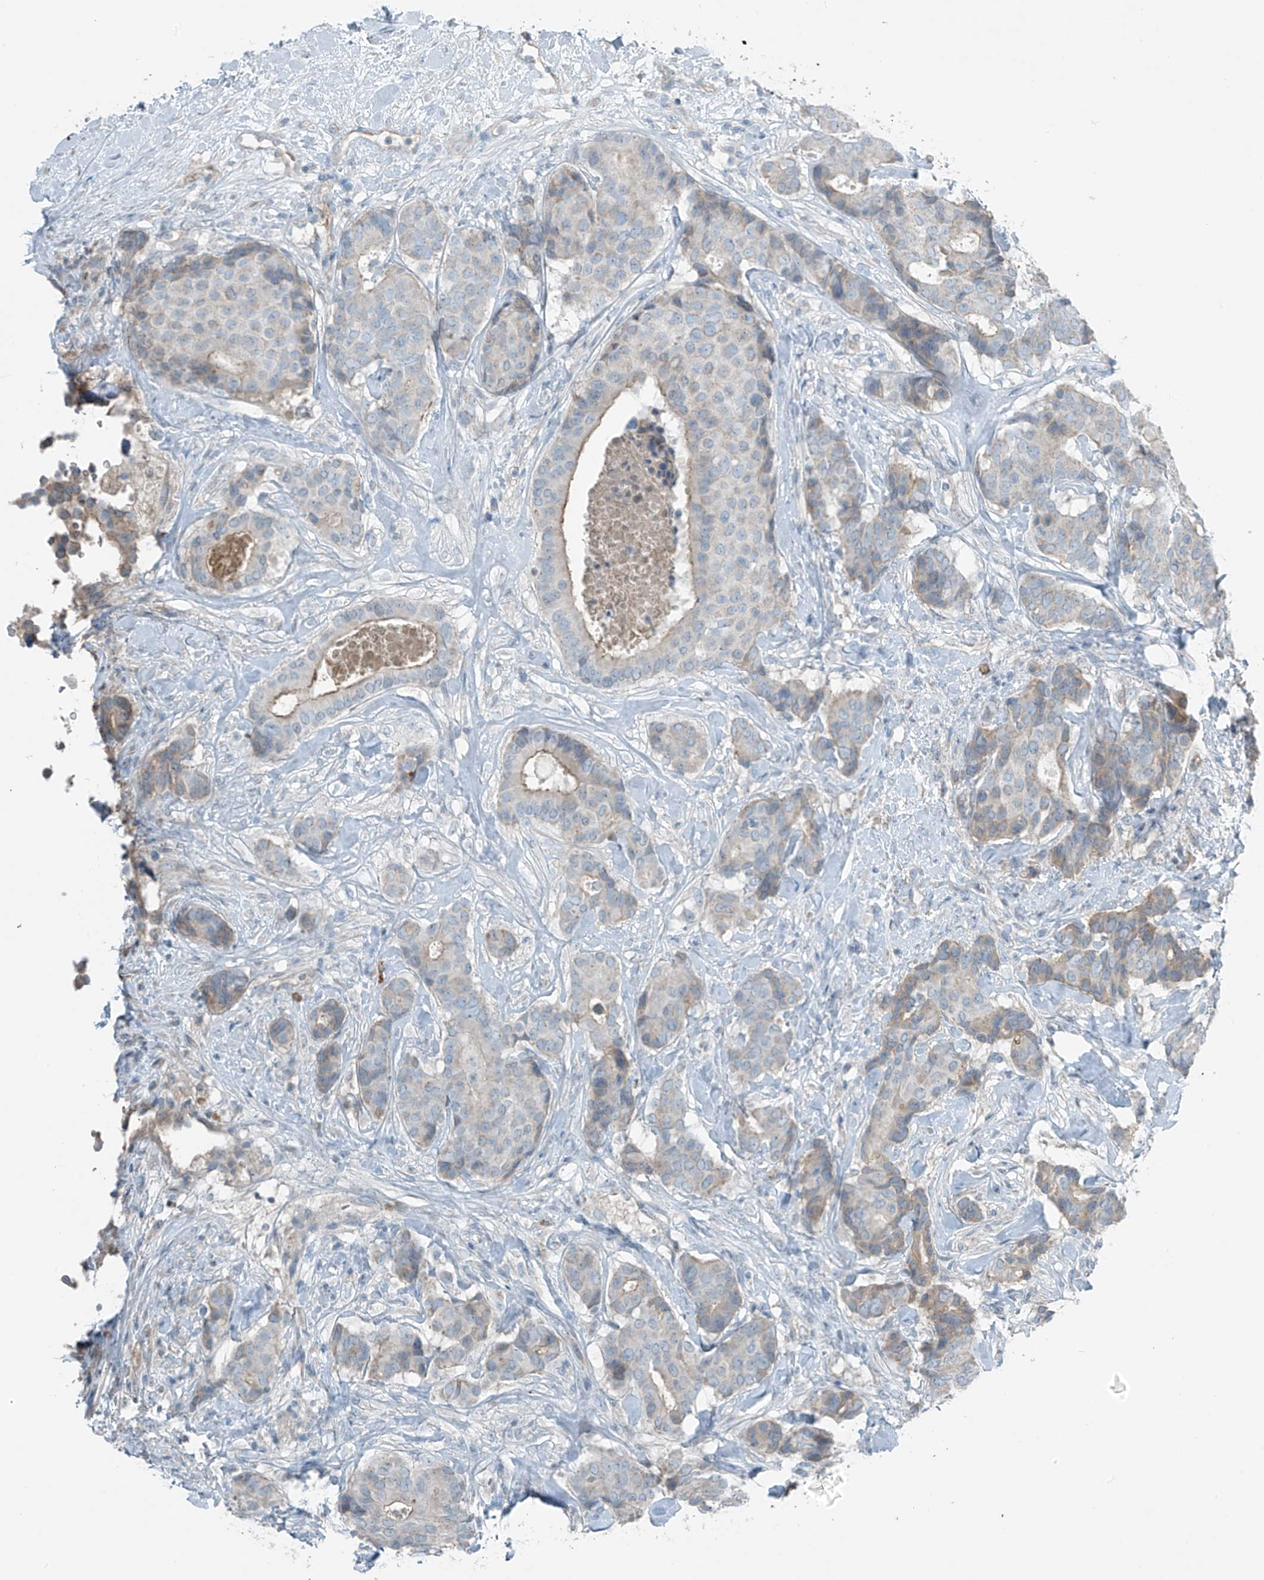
{"staining": {"intensity": "negative", "quantity": "none", "location": "none"}, "tissue": "breast cancer", "cell_type": "Tumor cells", "image_type": "cancer", "snomed": [{"axis": "morphology", "description": "Duct carcinoma"}, {"axis": "topography", "description": "Breast"}], "caption": "The photomicrograph displays no staining of tumor cells in breast cancer. The staining was performed using DAB (3,3'-diaminobenzidine) to visualize the protein expression in brown, while the nuclei were stained in blue with hematoxylin (Magnification: 20x).", "gene": "FAM131C", "patient": {"sex": "female", "age": 75}}